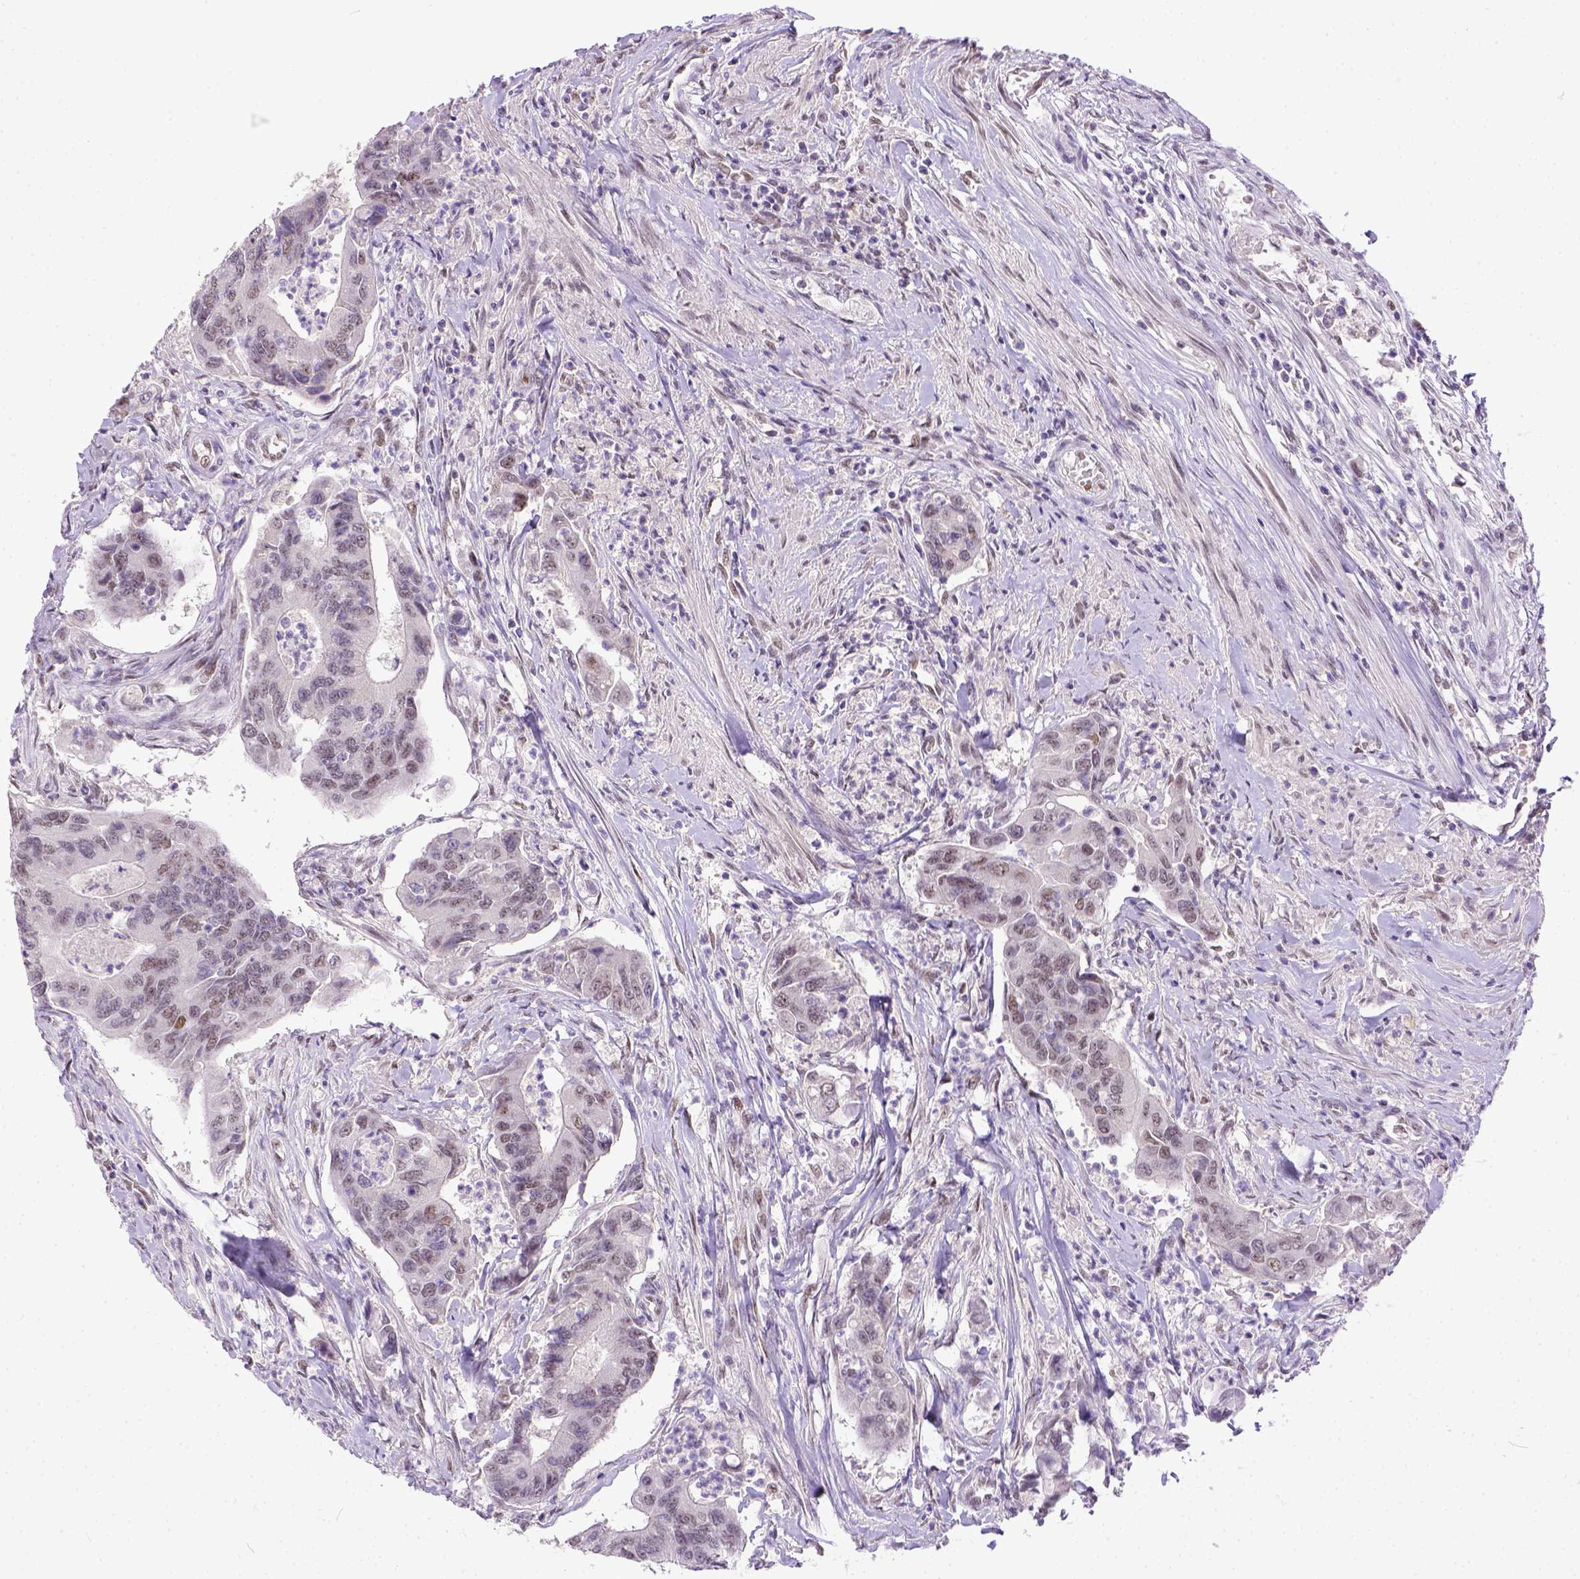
{"staining": {"intensity": "weak", "quantity": "25%-75%", "location": "cytoplasmic/membranous"}, "tissue": "colorectal cancer", "cell_type": "Tumor cells", "image_type": "cancer", "snomed": [{"axis": "morphology", "description": "Adenocarcinoma, NOS"}, {"axis": "topography", "description": "Colon"}], "caption": "A photomicrograph of colorectal adenocarcinoma stained for a protein reveals weak cytoplasmic/membranous brown staining in tumor cells.", "gene": "ERCC1", "patient": {"sex": "female", "age": 67}}